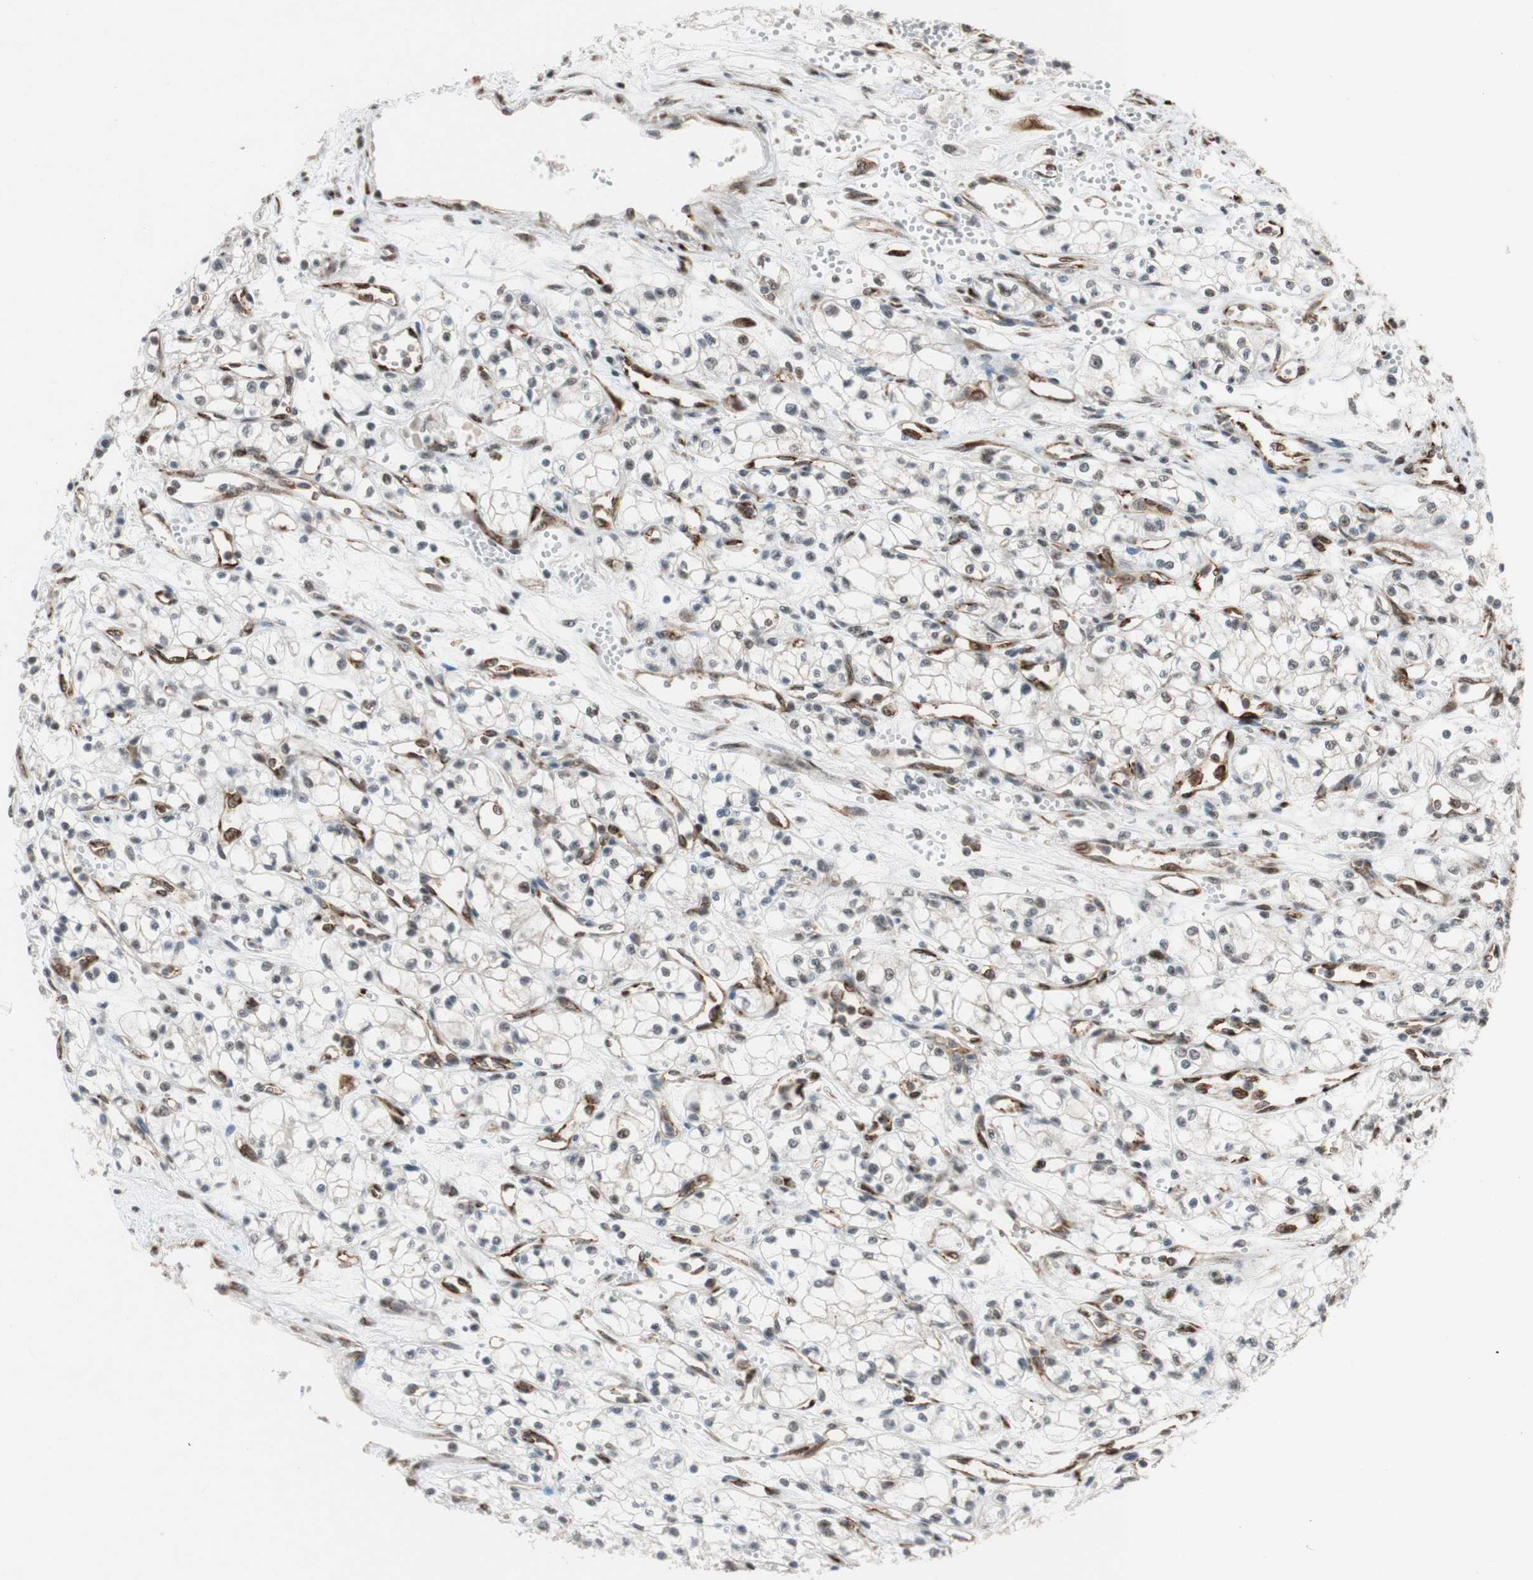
{"staining": {"intensity": "negative", "quantity": "none", "location": "none"}, "tissue": "renal cancer", "cell_type": "Tumor cells", "image_type": "cancer", "snomed": [{"axis": "morphology", "description": "Normal tissue, NOS"}, {"axis": "morphology", "description": "Adenocarcinoma, NOS"}, {"axis": "topography", "description": "Kidney"}], "caption": "Immunohistochemical staining of adenocarcinoma (renal) reveals no significant positivity in tumor cells. (DAB (3,3'-diaminobenzidine) immunohistochemistry (IHC) visualized using brightfield microscopy, high magnification).", "gene": "SAP18", "patient": {"sex": "male", "age": 59}}